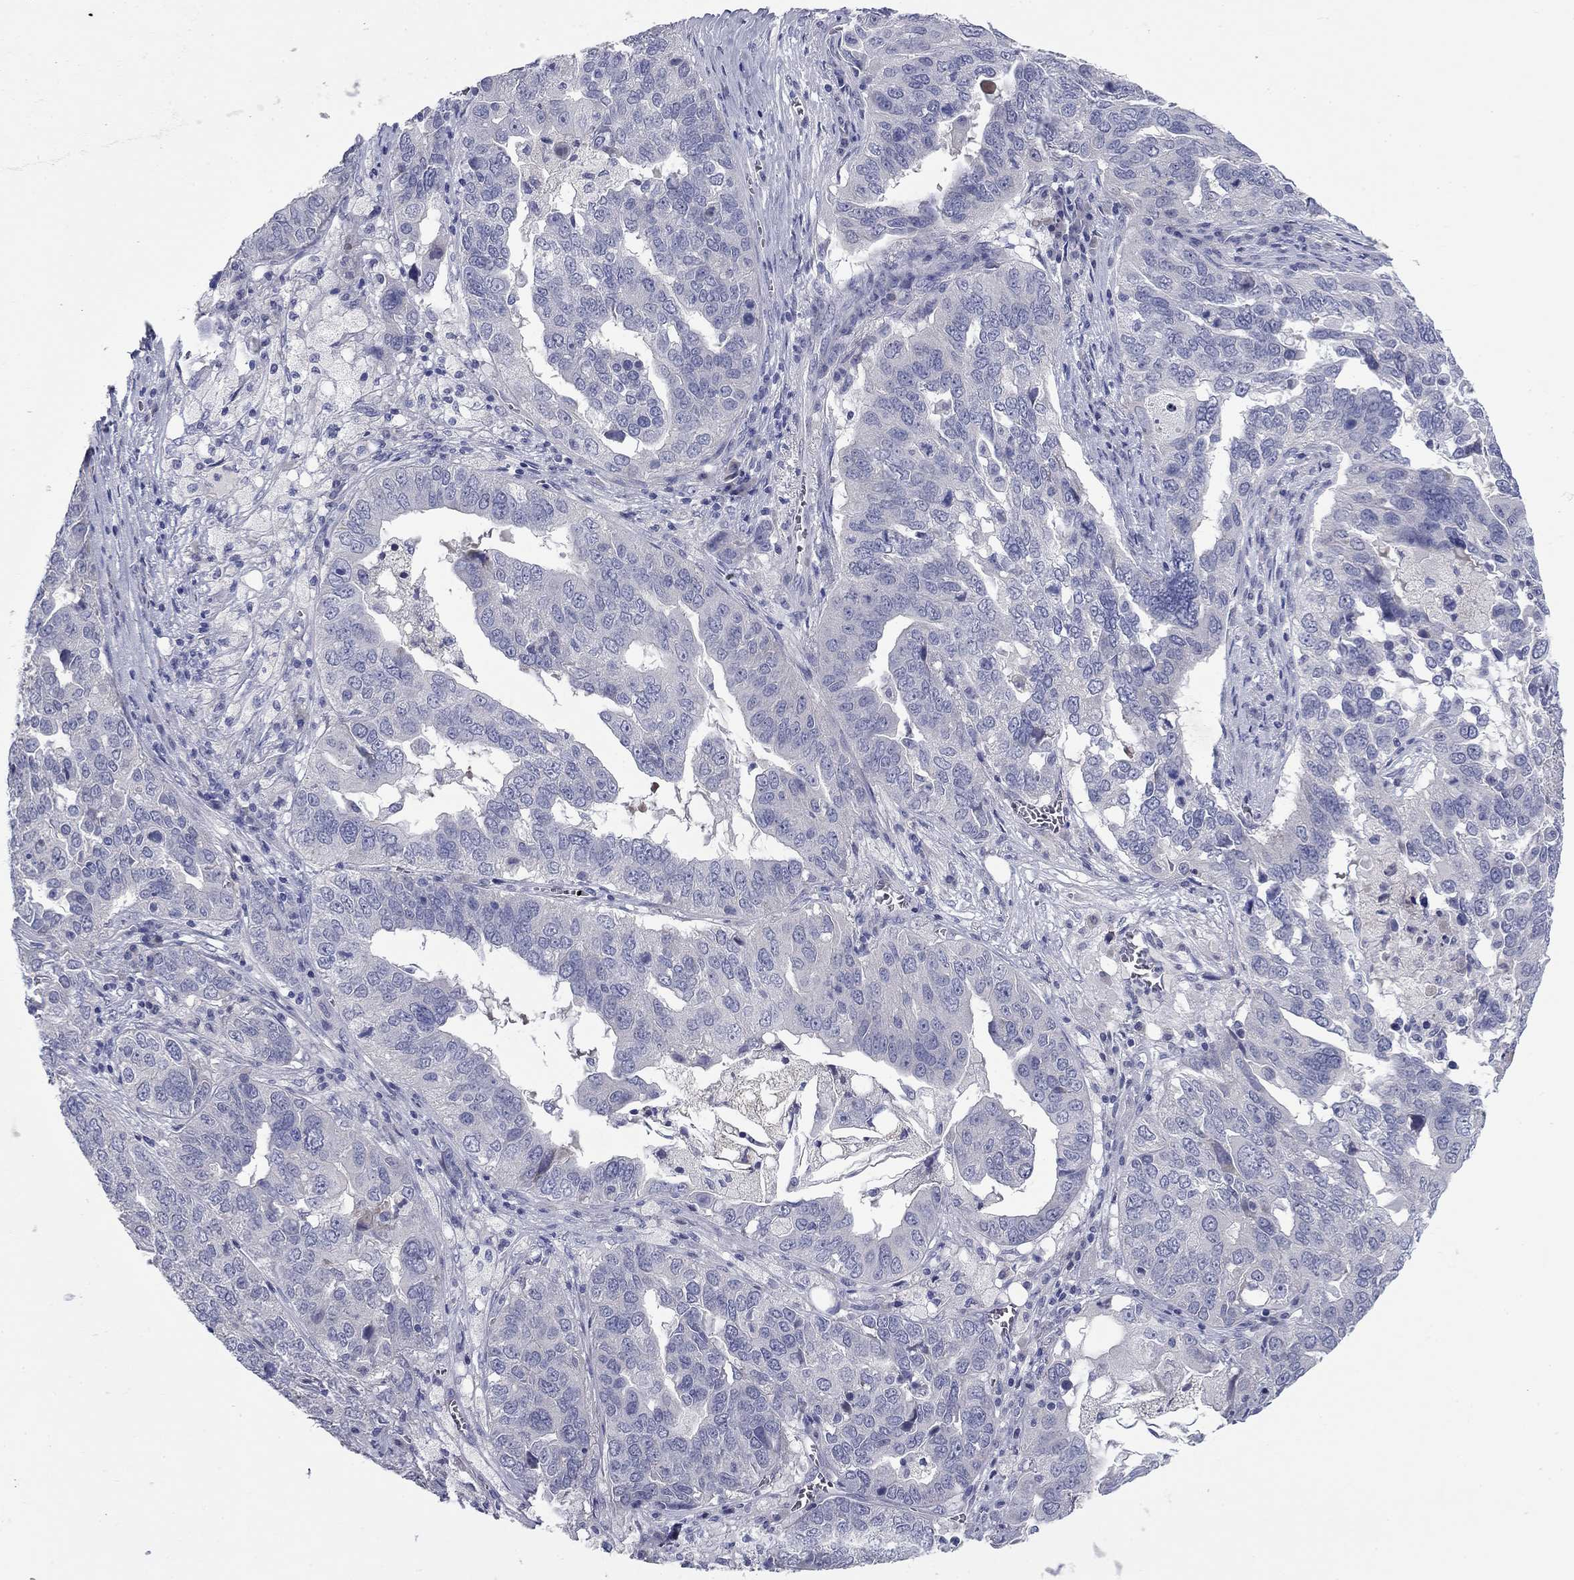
{"staining": {"intensity": "negative", "quantity": "none", "location": "none"}, "tissue": "ovarian cancer", "cell_type": "Tumor cells", "image_type": "cancer", "snomed": [{"axis": "morphology", "description": "Carcinoma, endometroid"}, {"axis": "topography", "description": "Soft tissue"}, {"axis": "topography", "description": "Ovary"}], "caption": "Tumor cells are negative for protein expression in human ovarian endometroid carcinoma. Brightfield microscopy of IHC stained with DAB (3,3'-diaminobenzidine) (brown) and hematoxylin (blue), captured at high magnification.", "gene": "UNC119B", "patient": {"sex": "female", "age": 52}}